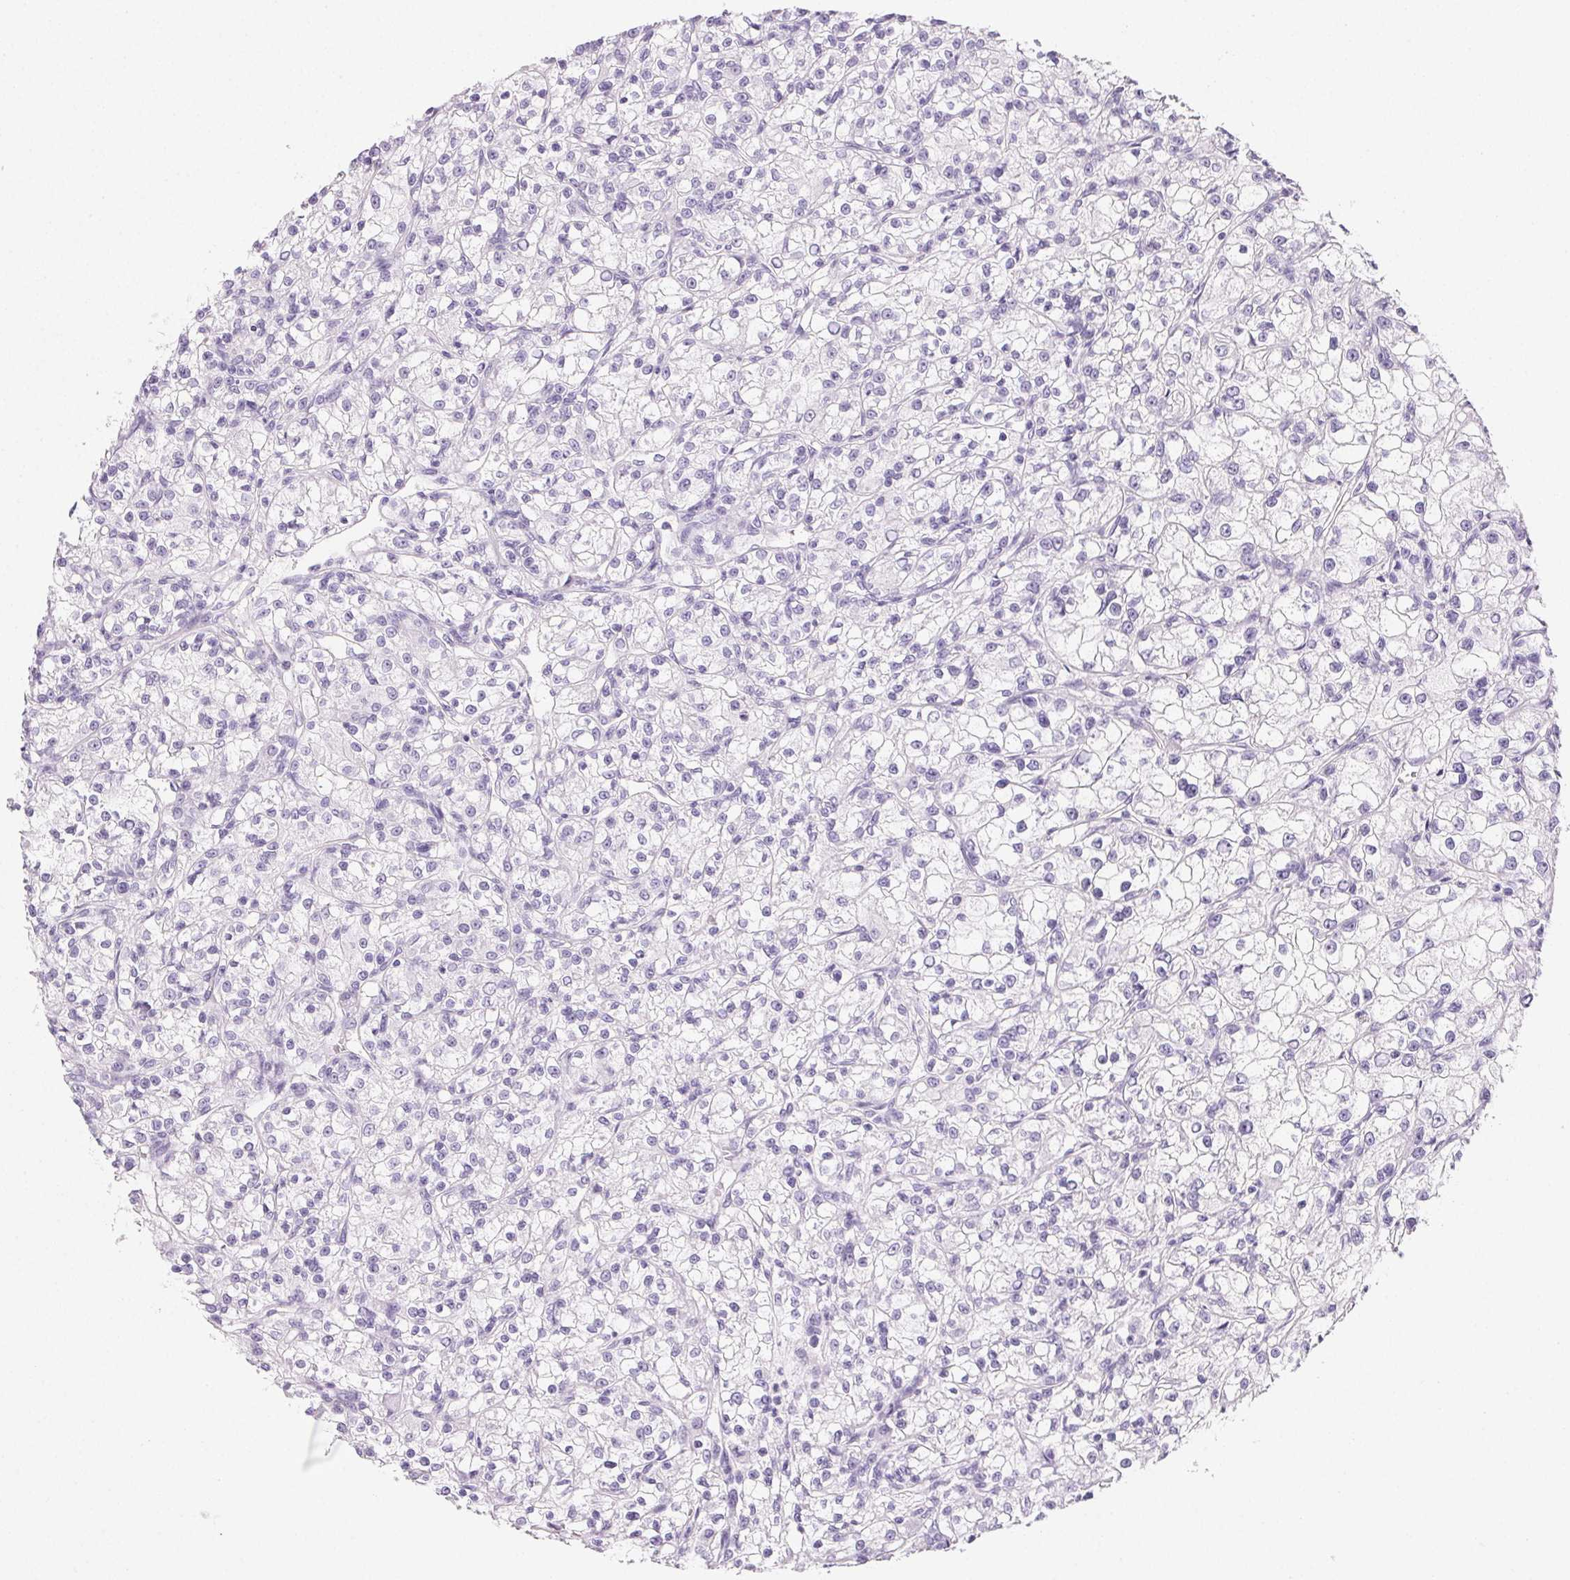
{"staining": {"intensity": "negative", "quantity": "none", "location": "none"}, "tissue": "renal cancer", "cell_type": "Tumor cells", "image_type": "cancer", "snomed": [{"axis": "morphology", "description": "Adenocarcinoma, NOS"}, {"axis": "topography", "description": "Kidney"}], "caption": "High power microscopy photomicrograph of an IHC image of renal adenocarcinoma, revealing no significant staining in tumor cells.", "gene": "PRSS3", "patient": {"sex": "female", "age": 59}}